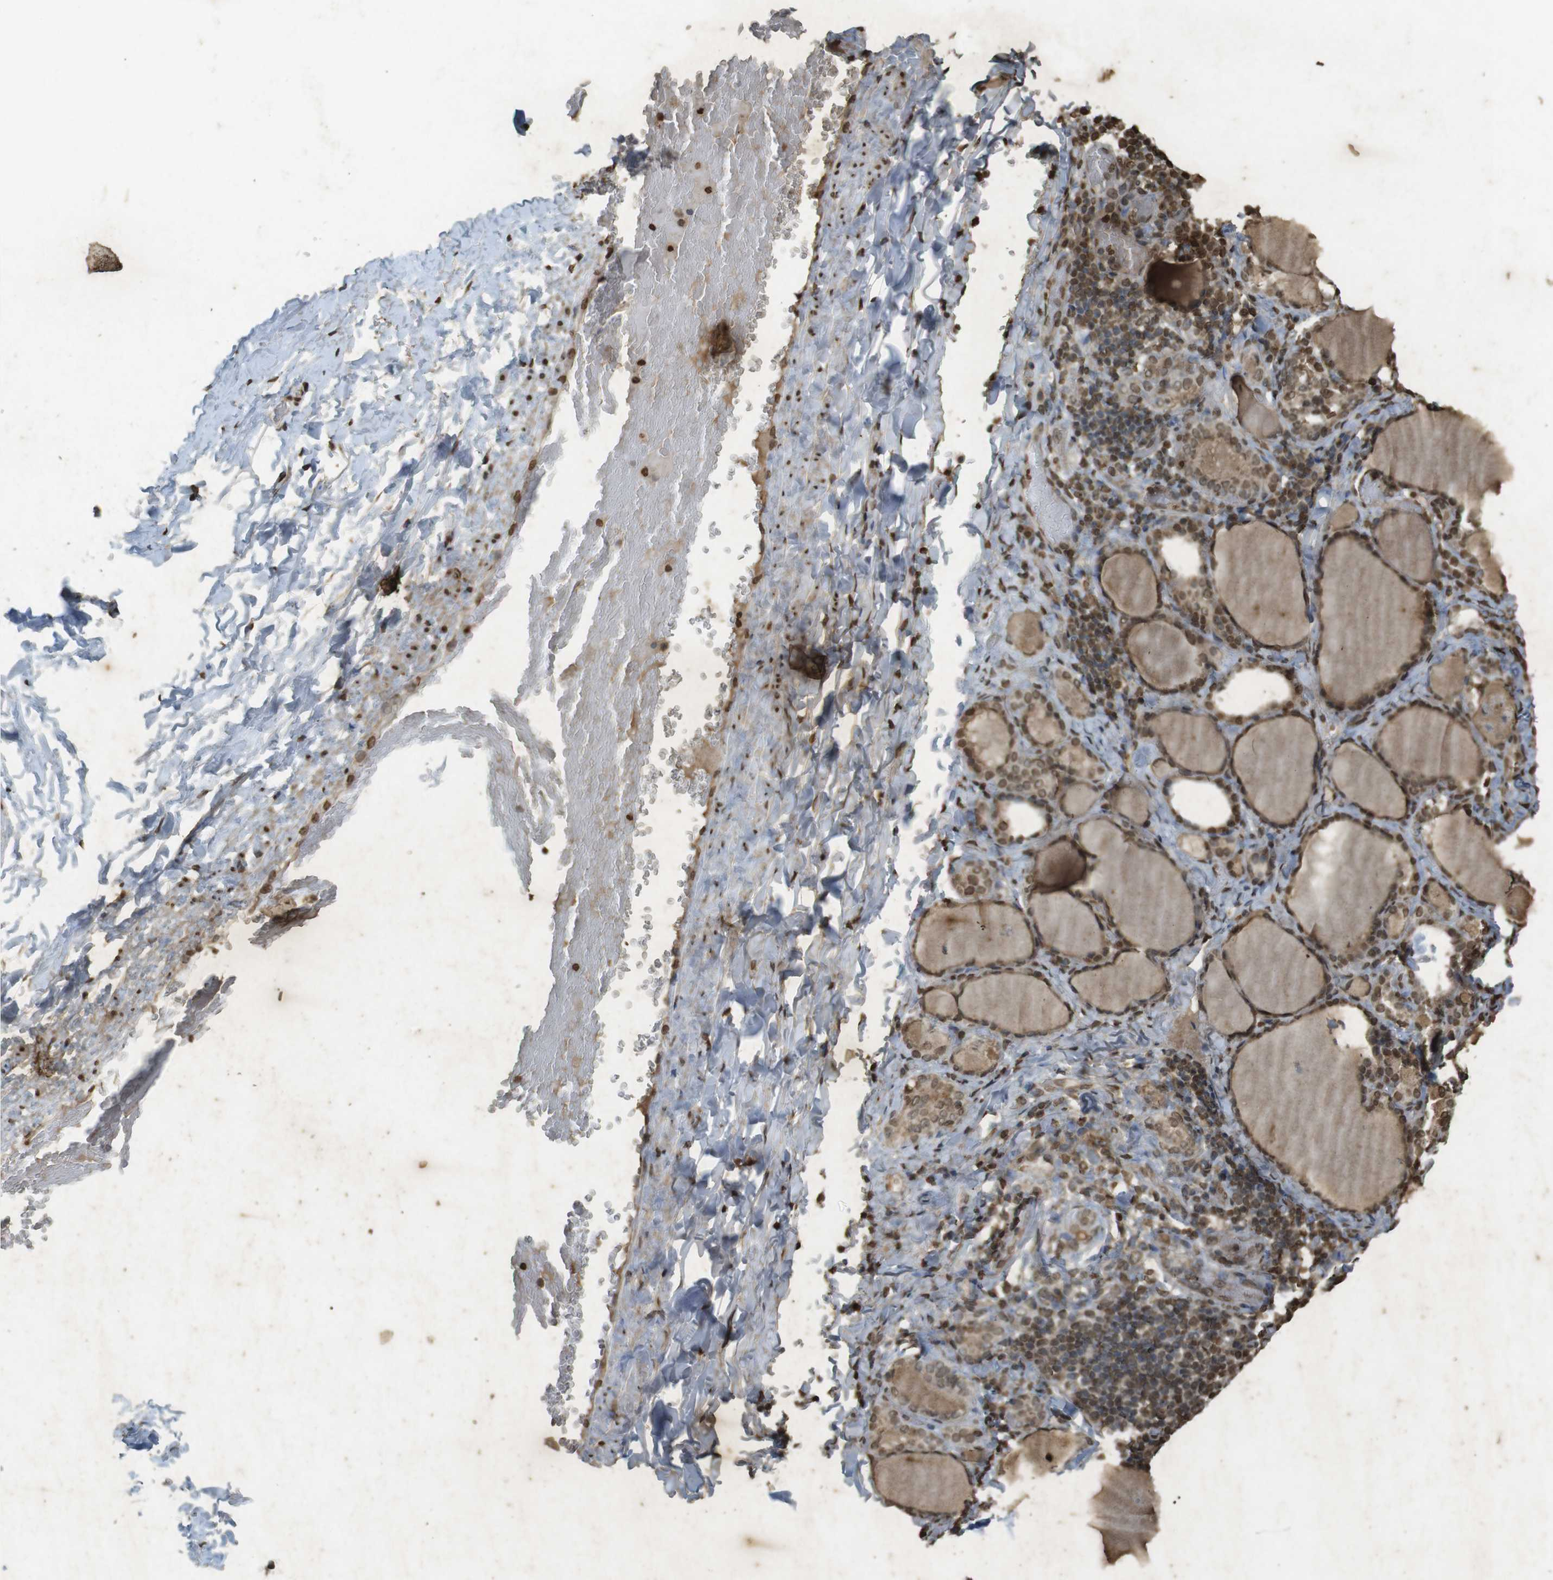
{"staining": {"intensity": "moderate", "quantity": ">75%", "location": "cytoplasmic/membranous,nuclear"}, "tissue": "thyroid gland", "cell_type": "Glandular cells", "image_type": "normal", "snomed": [{"axis": "morphology", "description": "Normal tissue, NOS"}, {"axis": "morphology", "description": "Papillary adenocarcinoma, NOS"}, {"axis": "topography", "description": "Thyroid gland"}], "caption": "Benign thyroid gland displays moderate cytoplasmic/membranous,nuclear positivity in approximately >75% of glandular cells, visualized by immunohistochemistry.", "gene": "ORC4", "patient": {"sex": "female", "age": 30}}